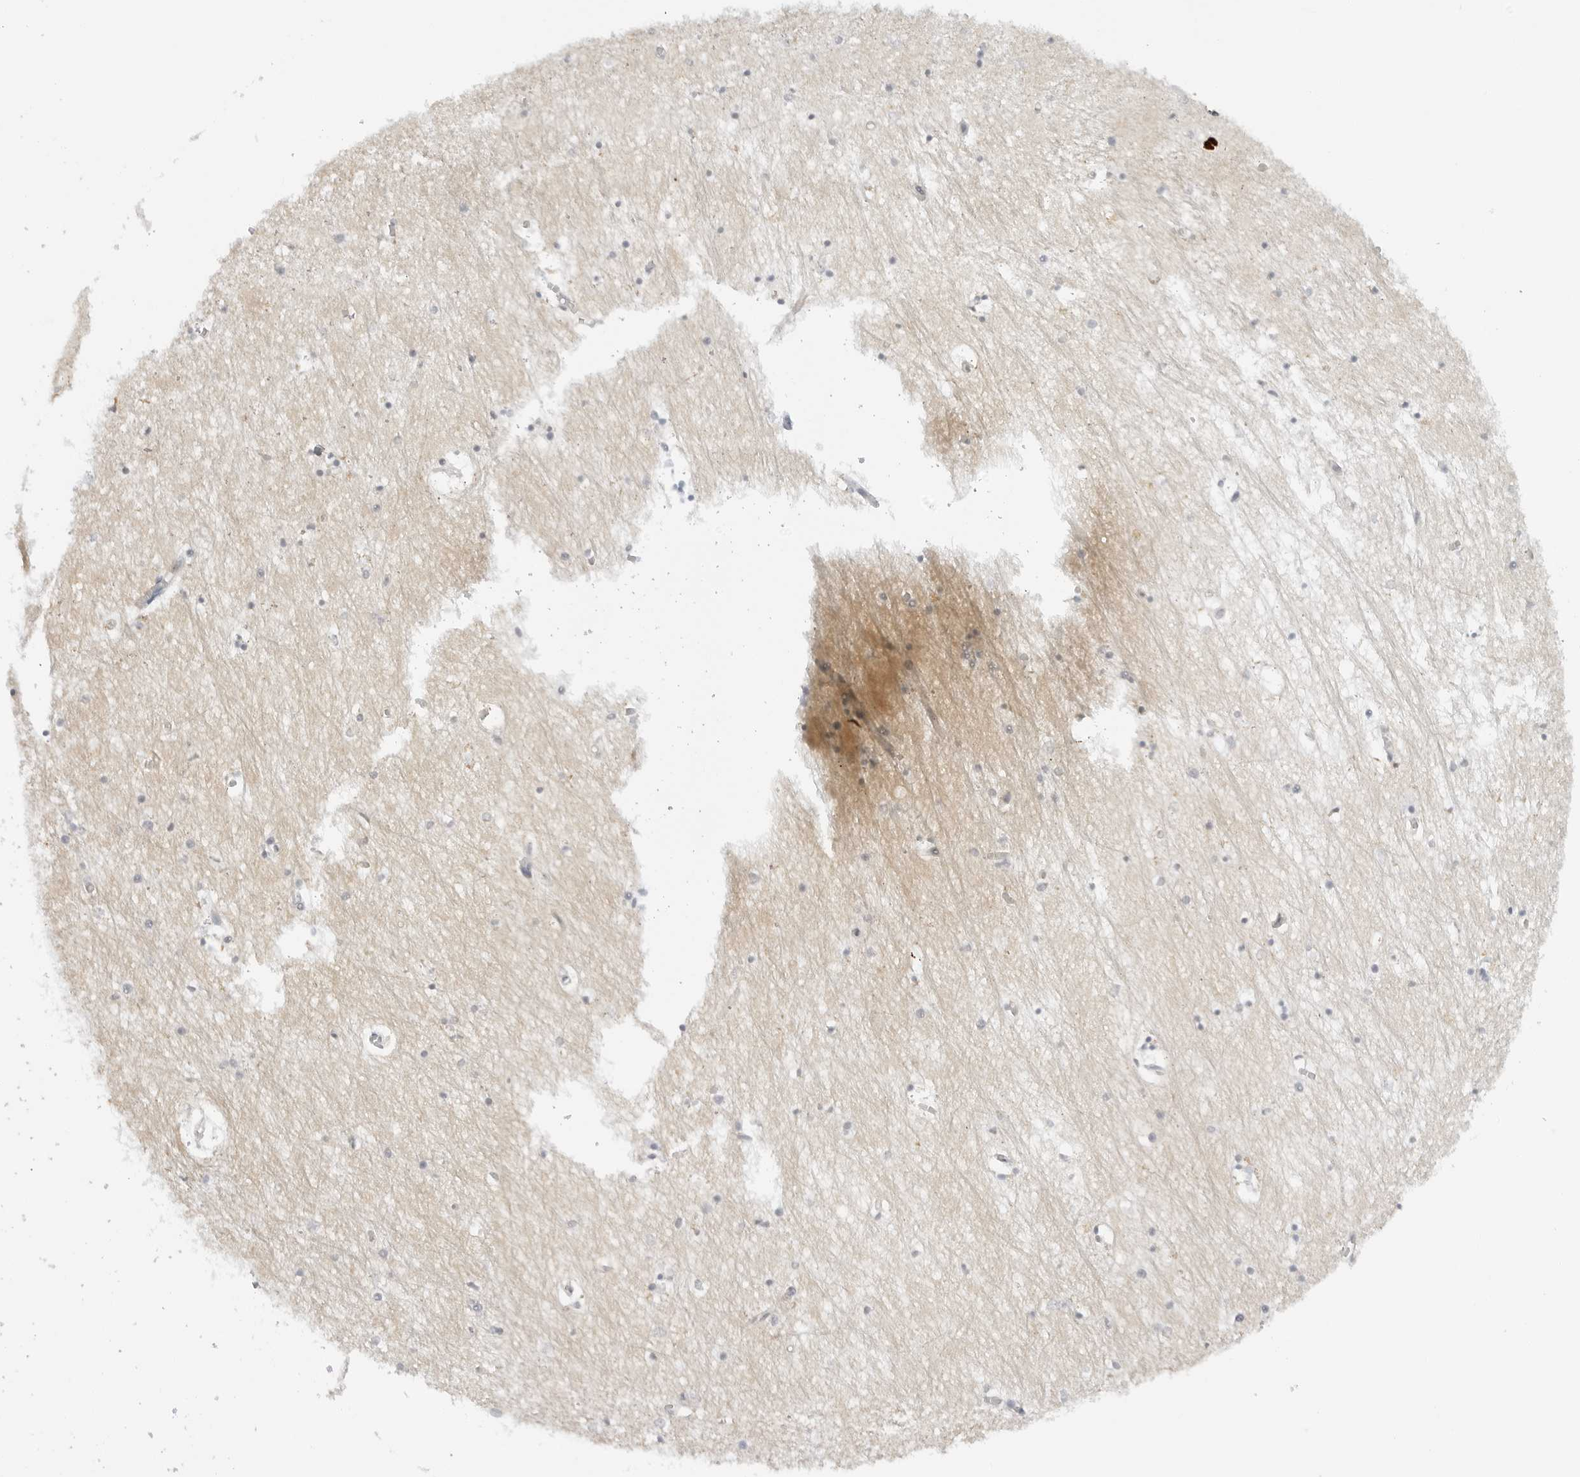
{"staining": {"intensity": "negative", "quantity": "none", "location": "none"}, "tissue": "hippocampus", "cell_type": "Glial cells", "image_type": "normal", "snomed": [{"axis": "morphology", "description": "Normal tissue, NOS"}, {"axis": "topography", "description": "Hippocampus"}], "caption": "A micrograph of hippocampus stained for a protein reveals no brown staining in glial cells.", "gene": "MAP2K5", "patient": {"sex": "male", "age": 70}}